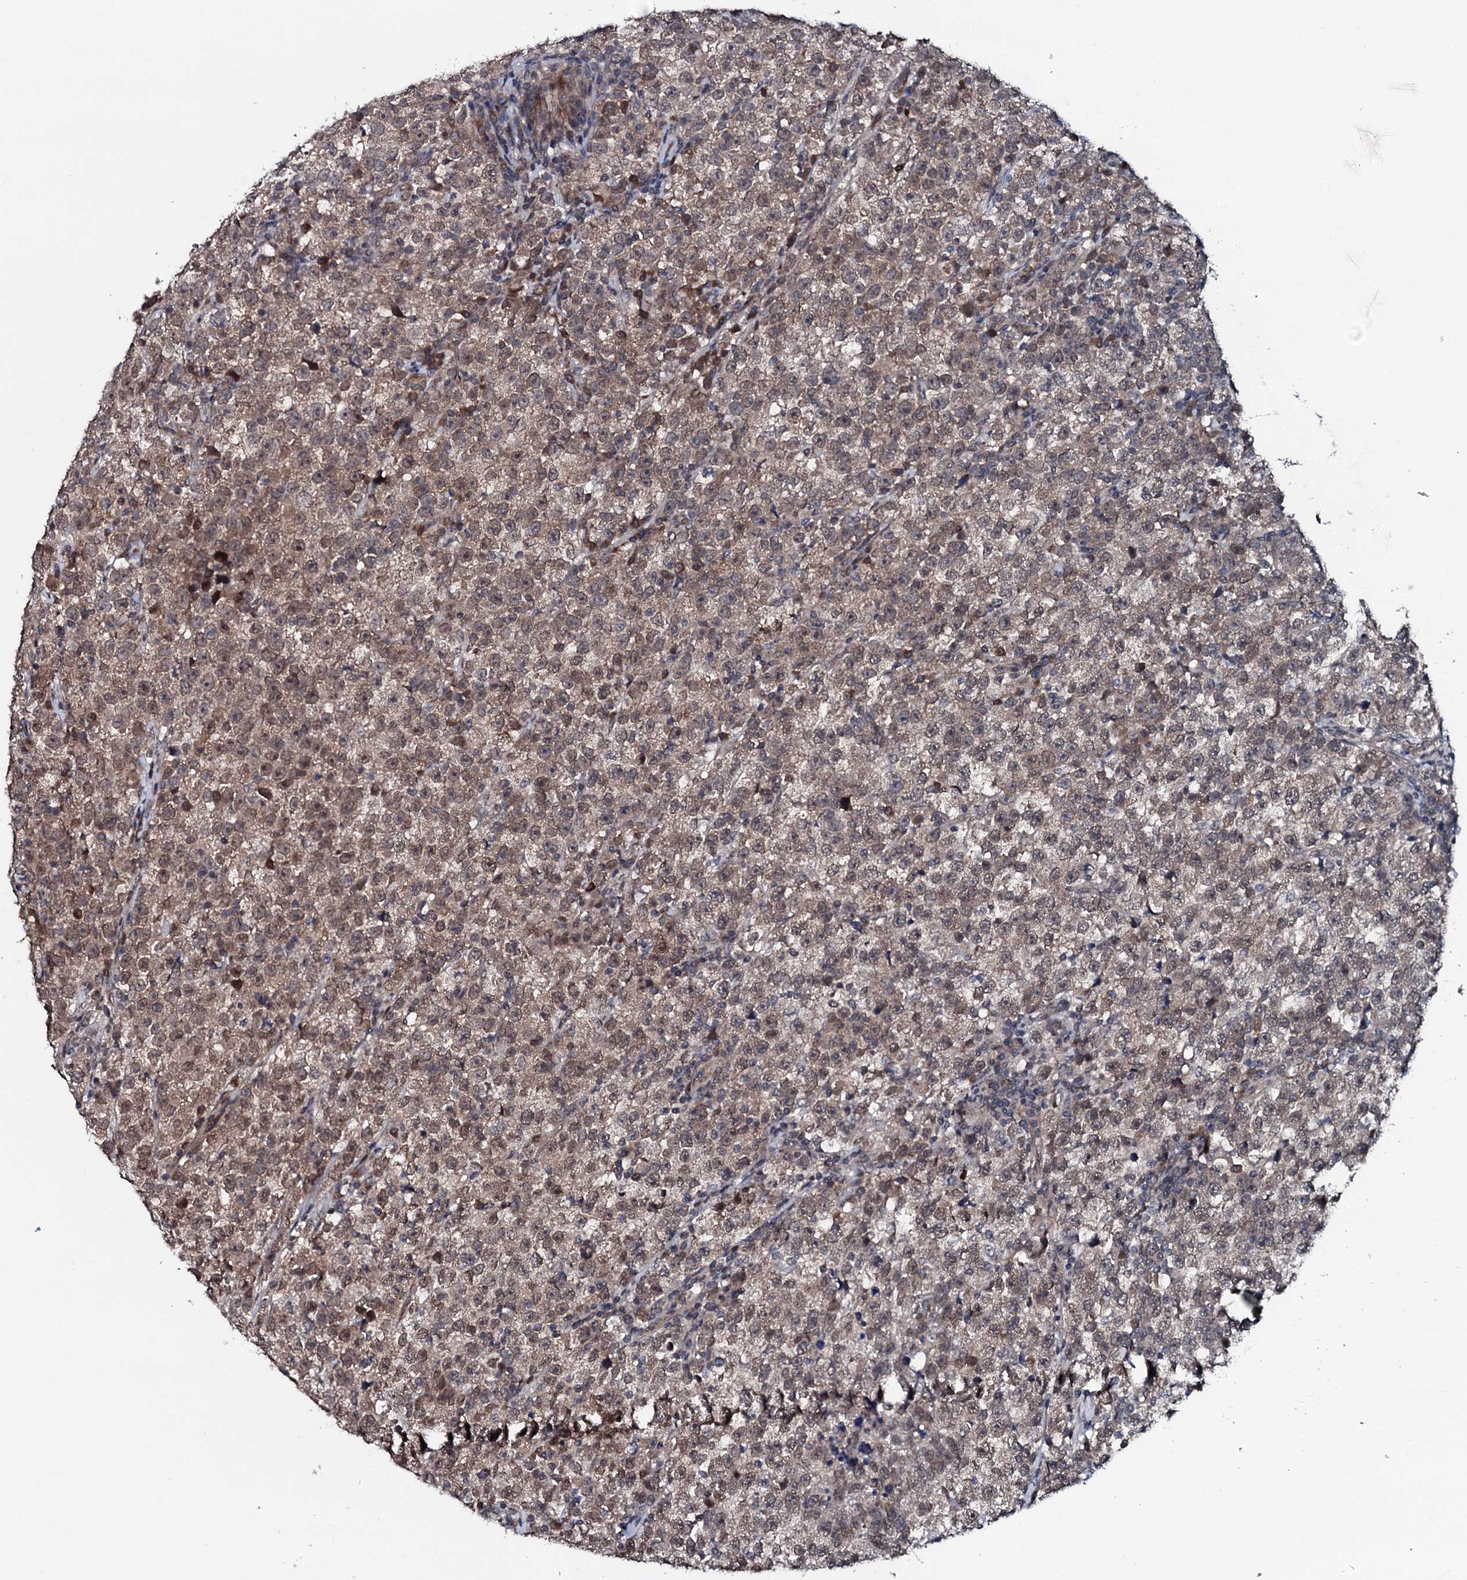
{"staining": {"intensity": "weak", "quantity": ">75%", "location": "cytoplasmic/membranous,nuclear"}, "tissue": "testis cancer", "cell_type": "Tumor cells", "image_type": "cancer", "snomed": [{"axis": "morphology", "description": "Normal tissue, NOS"}, {"axis": "morphology", "description": "Seminoma, NOS"}, {"axis": "topography", "description": "Testis"}], "caption": "Immunohistochemical staining of testis cancer (seminoma) reveals low levels of weak cytoplasmic/membranous and nuclear protein staining in approximately >75% of tumor cells.", "gene": "OGFOD2", "patient": {"sex": "male", "age": 43}}